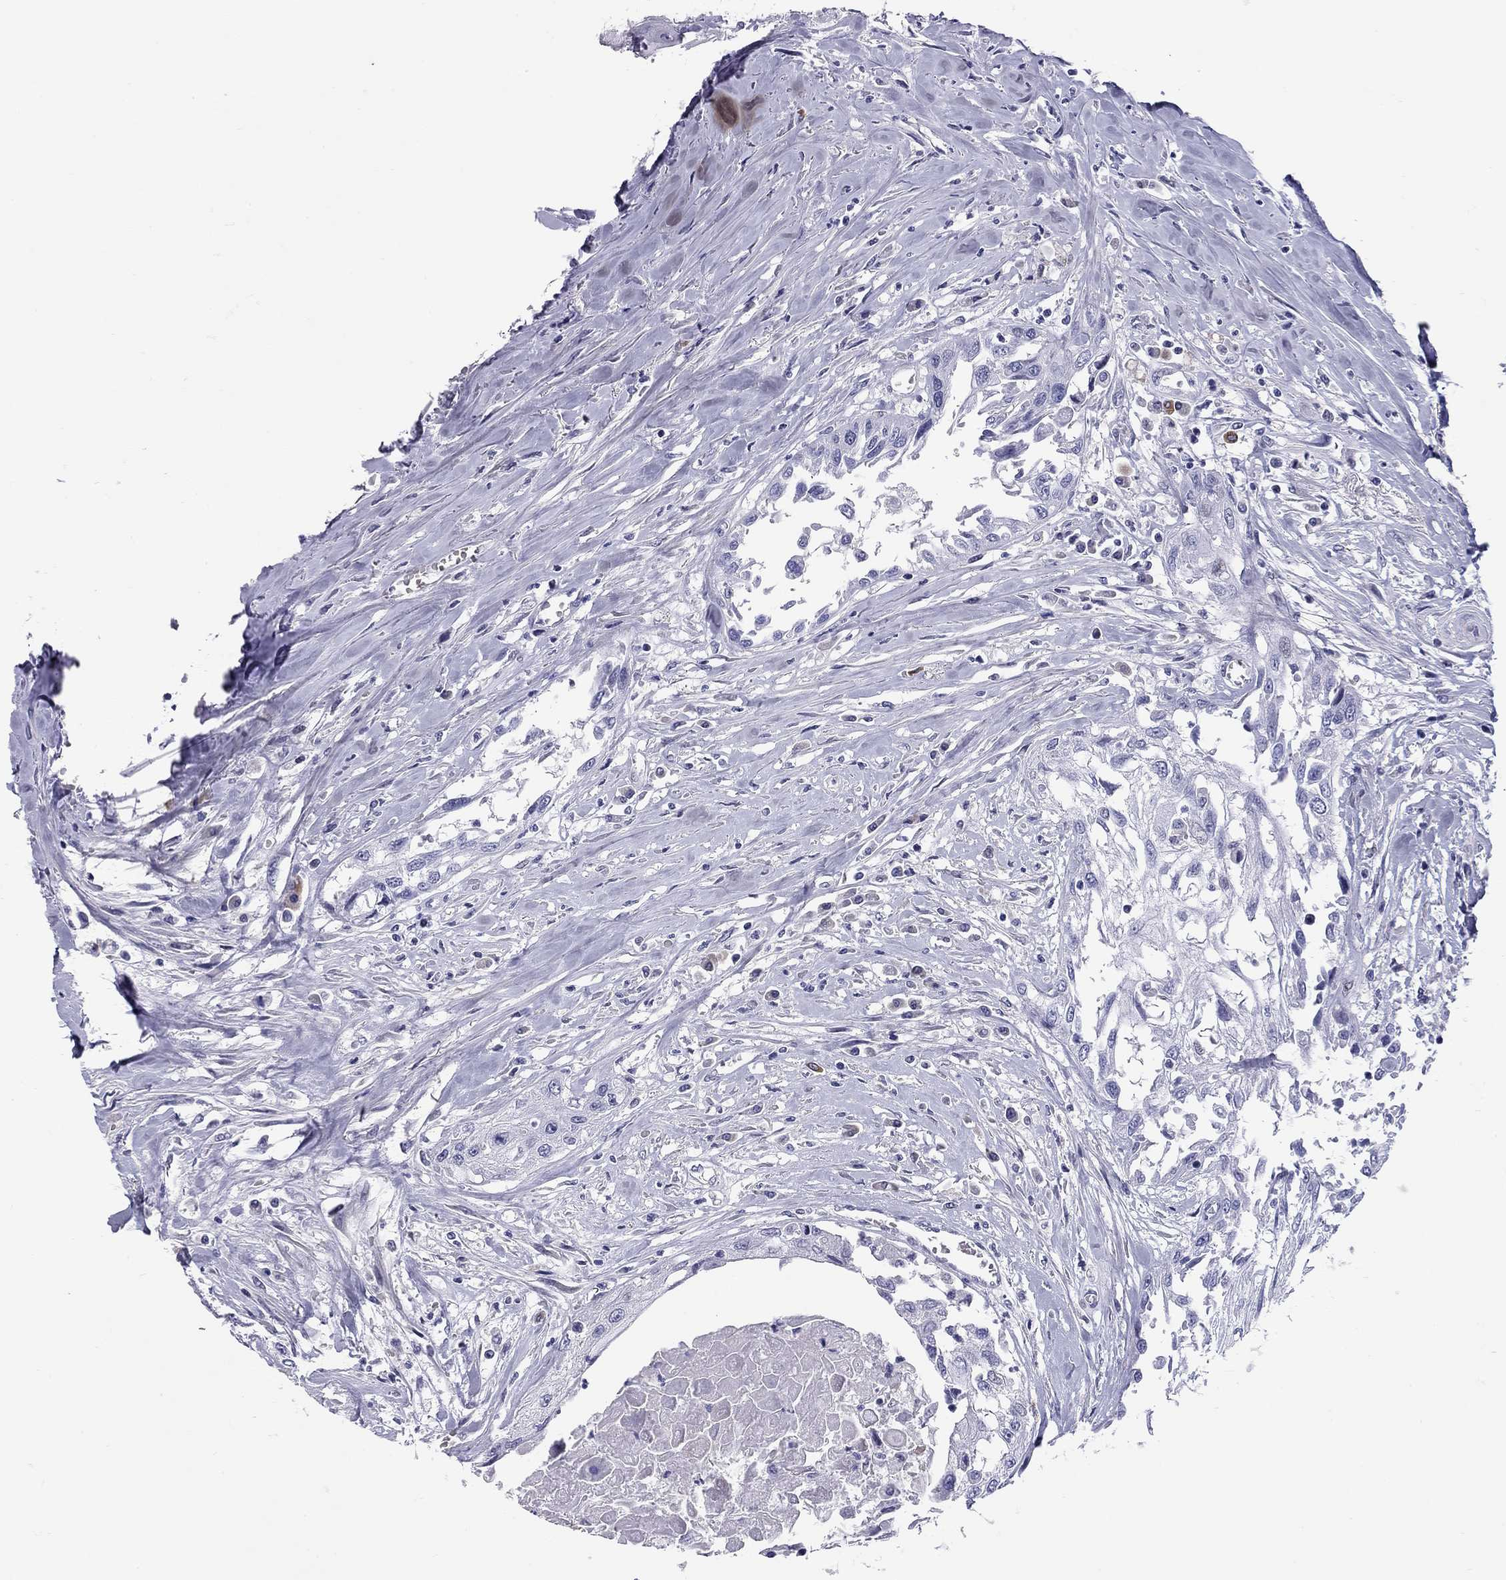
{"staining": {"intensity": "negative", "quantity": "none", "location": "none"}, "tissue": "head and neck cancer", "cell_type": "Tumor cells", "image_type": "cancer", "snomed": [{"axis": "morphology", "description": "Normal tissue, NOS"}, {"axis": "morphology", "description": "Squamous cell carcinoma, NOS"}, {"axis": "topography", "description": "Oral tissue"}, {"axis": "topography", "description": "Peripheral nerve tissue"}, {"axis": "topography", "description": "Head-Neck"}], "caption": "An IHC photomicrograph of head and neck cancer (squamous cell carcinoma) is shown. There is no staining in tumor cells of head and neck cancer (squamous cell carcinoma).", "gene": "C8orf88", "patient": {"sex": "female", "age": 59}}